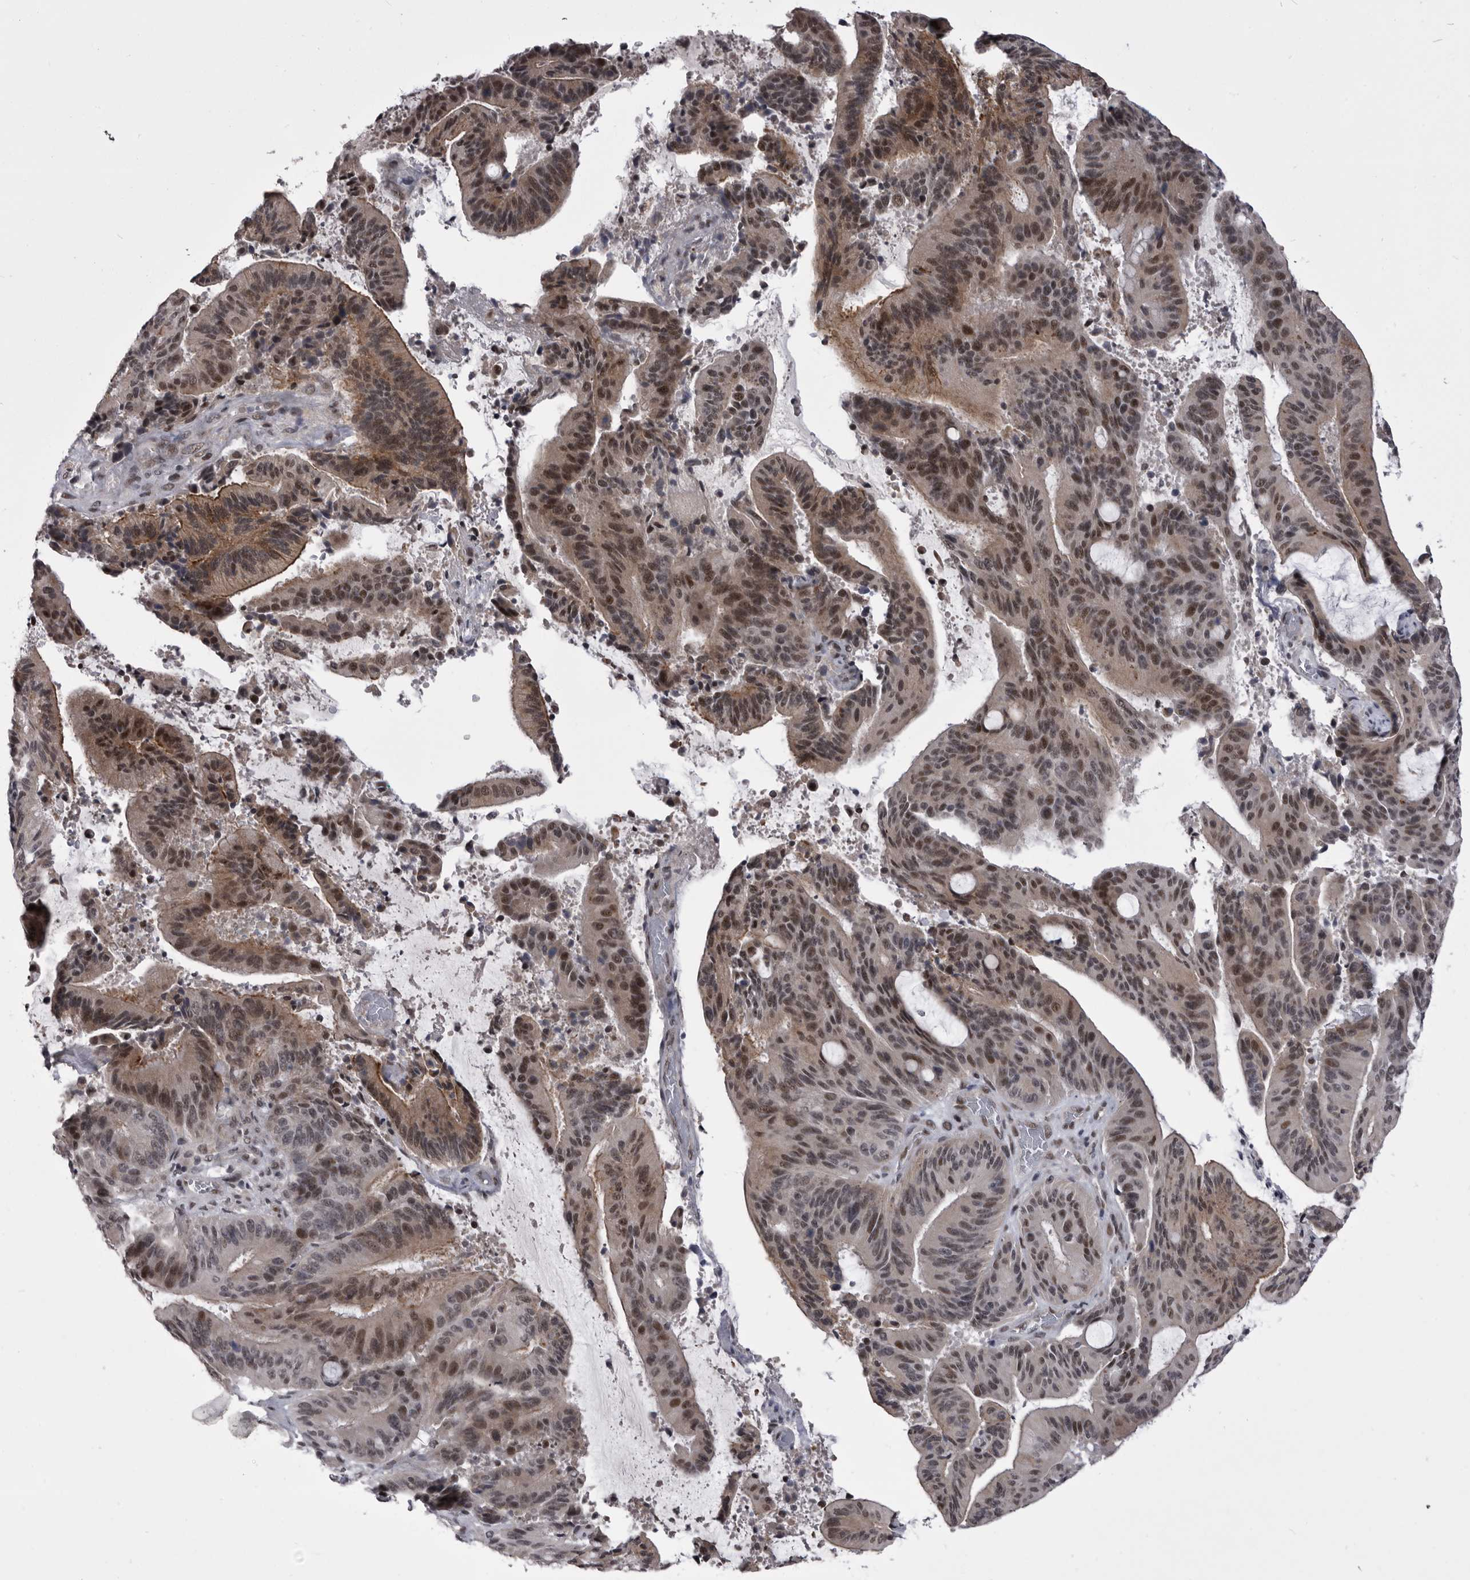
{"staining": {"intensity": "moderate", "quantity": "25%-75%", "location": "cytoplasmic/membranous,nuclear"}, "tissue": "liver cancer", "cell_type": "Tumor cells", "image_type": "cancer", "snomed": [{"axis": "morphology", "description": "Normal tissue, NOS"}, {"axis": "morphology", "description": "Cholangiocarcinoma"}, {"axis": "topography", "description": "Liver"}, {"axis": "topography", "description": "Peripheral nerve tissue"}], "caption": "IHC image of liver cholangiocarcinoma stained for a protein (brown), which shows medium levels of moderate cytoplasmic/membranous and nuclear positivity in about 25%-75% of tumor cells.", "gene": "PRPF3", "patient": {"sex": "female", "age": 73}}